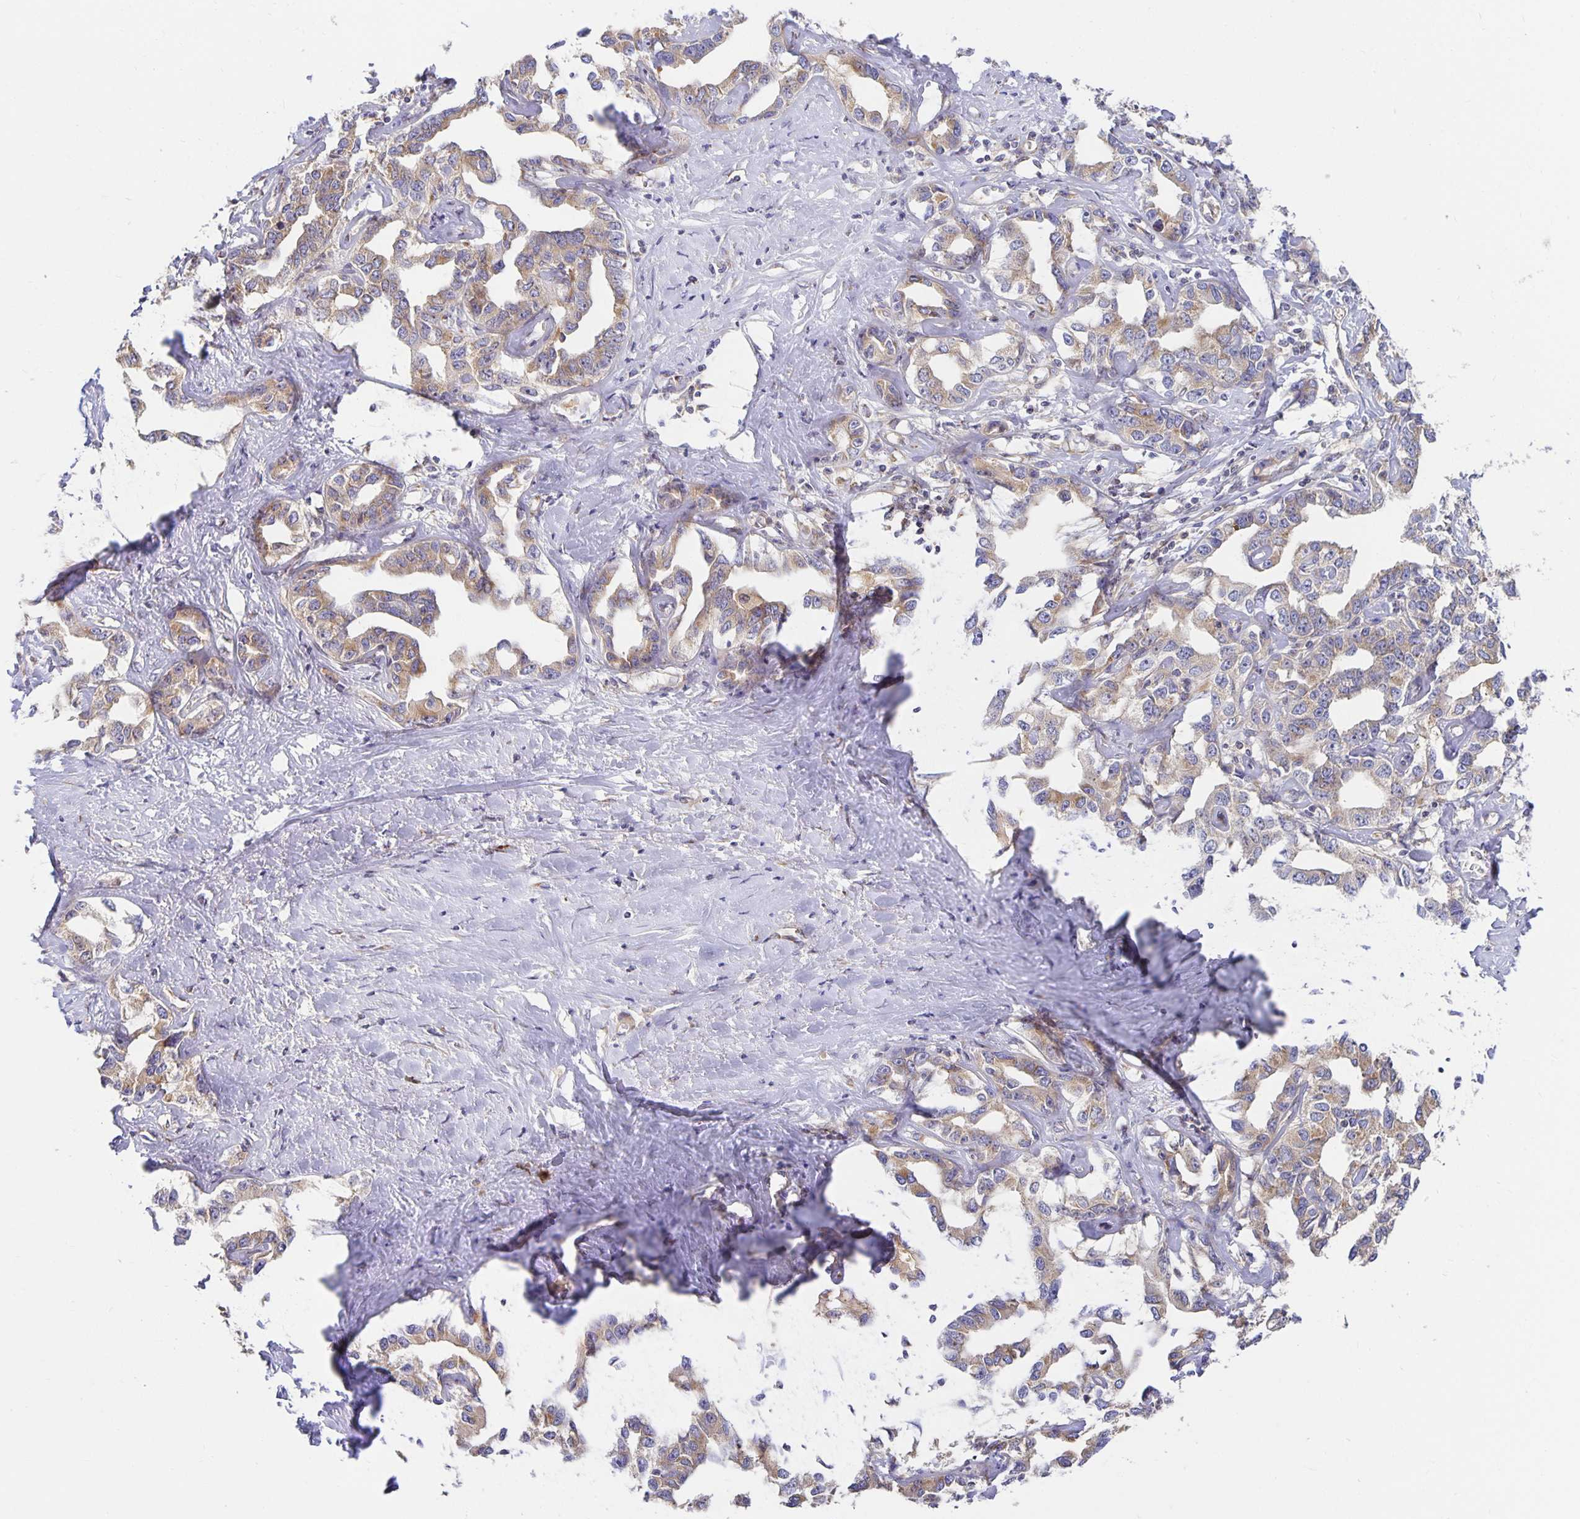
{"staining": {"intensity": "weak", "quantity": ">75%", "location": "cytoplasmic/membranous"}, "tissue": "liver cancer", "cell_type": "Tumor cells", "image_type": "cancer", "snomed": [{"axis": "morphology", "description": "Cholangiocarcinoma"}, {"axis": "topography", "description": "Liver"}], "caption": "Immunohistochemistry (DAB (3,3'-diaminobenzidine)) staining of cholangiocarcinoma (liver) displays weak cytoplasmic/membranous protein staining in approximately >75% of tumor cells. The staining is performed using DAB brown chromogen to label protein expression. The nuclei are counter-stained blue using hematoxylin.", "gene": "USO1", "patient": {"sex": "male", "age": 59}}